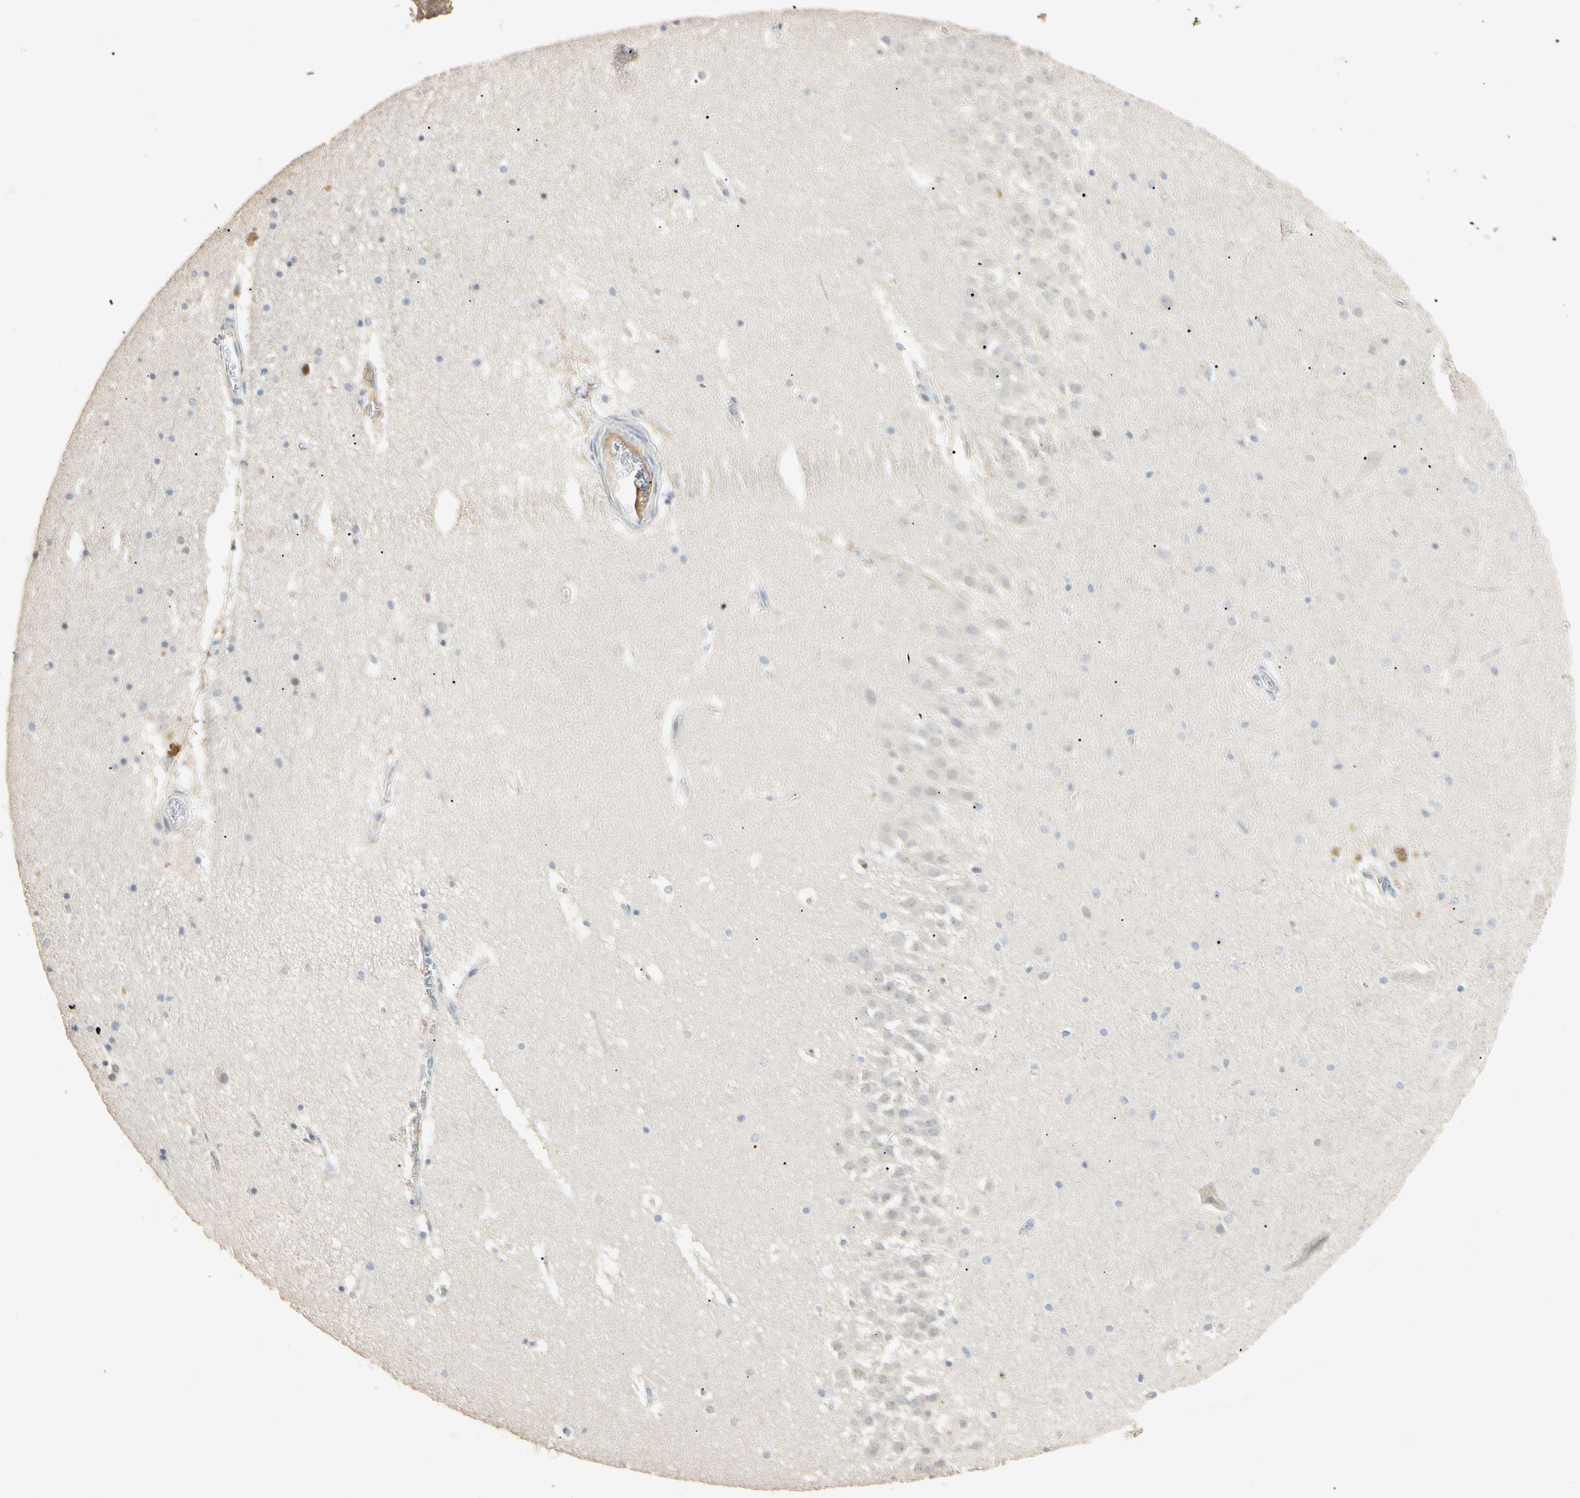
{"staining": {"intensity": "negative", "quantity": "none", "location": "none"}, "tissue": "hippocampus", "cell_type": "Glial cells", "image_type": "normal", "snomed": [{"axis": "morphology", "description": "Normal tissue, NOS"}, {"axis": "topography", "description": "Hippocampus"}], "caption": "Immunohistochemistry micrograph of normal human hippocampus stained for a protein (brown), which demonstrates no expression in glial cells. The staining was performed using DAB to visualize the protein expression in brown, while the nuclei were stained in blue with hematoxylin (Magnification: 20x).", "gene": "GNE", "patient": {"sex": "male", "age": 45}}